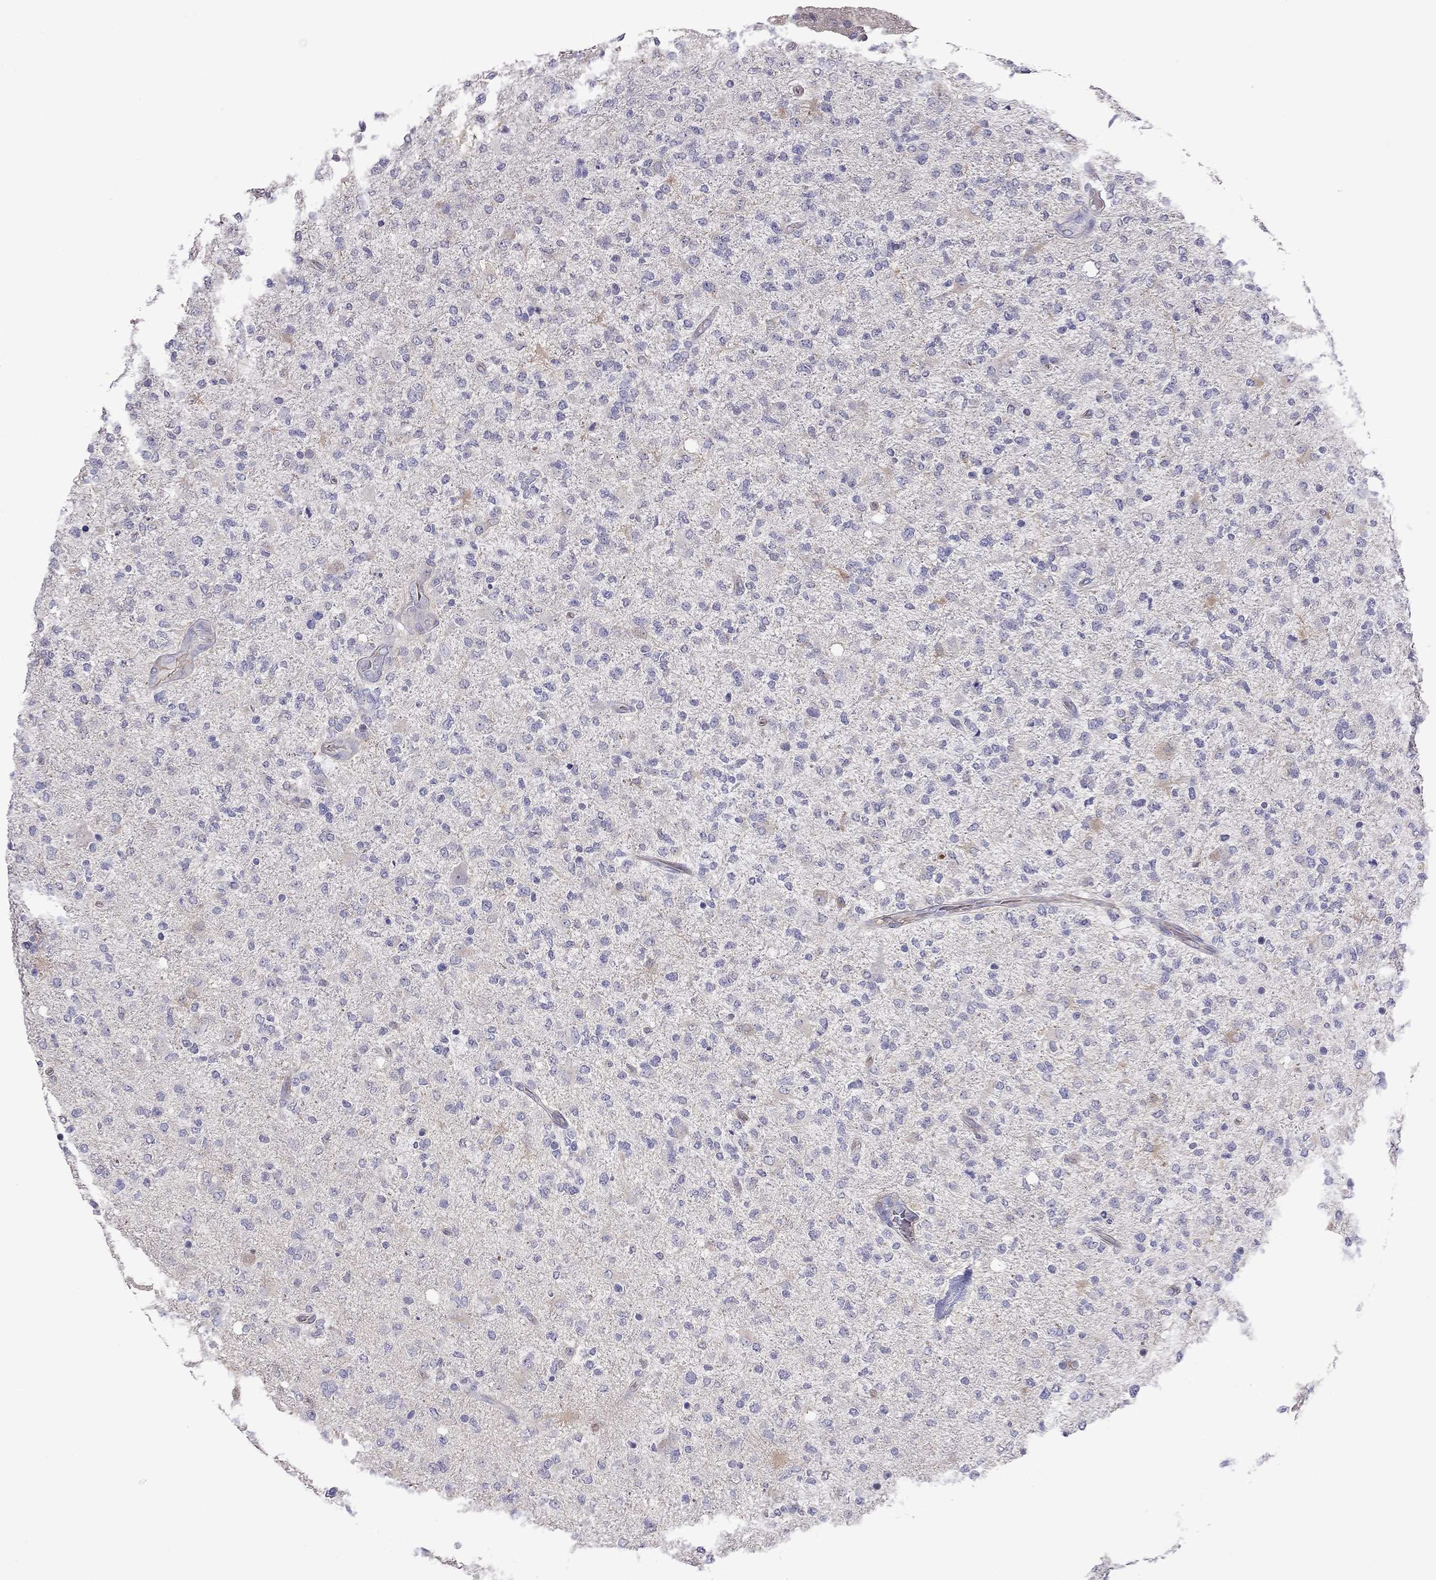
{"staining": {"intensity": "negative", "quantity": "none", "location": "none"}, "tissue": "glioma", "cell_type": "Tumor cells", "image_type": "cancer", "snomed": [{"axis": "morphology", "description": "Glioma, malignant, High grade"}, {"axis": "topography", "description": "Cerebral cortex"}], "caption": "IHC of human malignant glioma (high-grade) exhibits no staining in tumor cells. The staining was performed using DAB (3,3'-diaminobenzidine) to visualize the protein expression in brown, while the nuclei were stained in blue with hematoxylin (Magnification: 20x).", "gene": "FEZ1", "patient": {"sex": "male", "age": 70}}